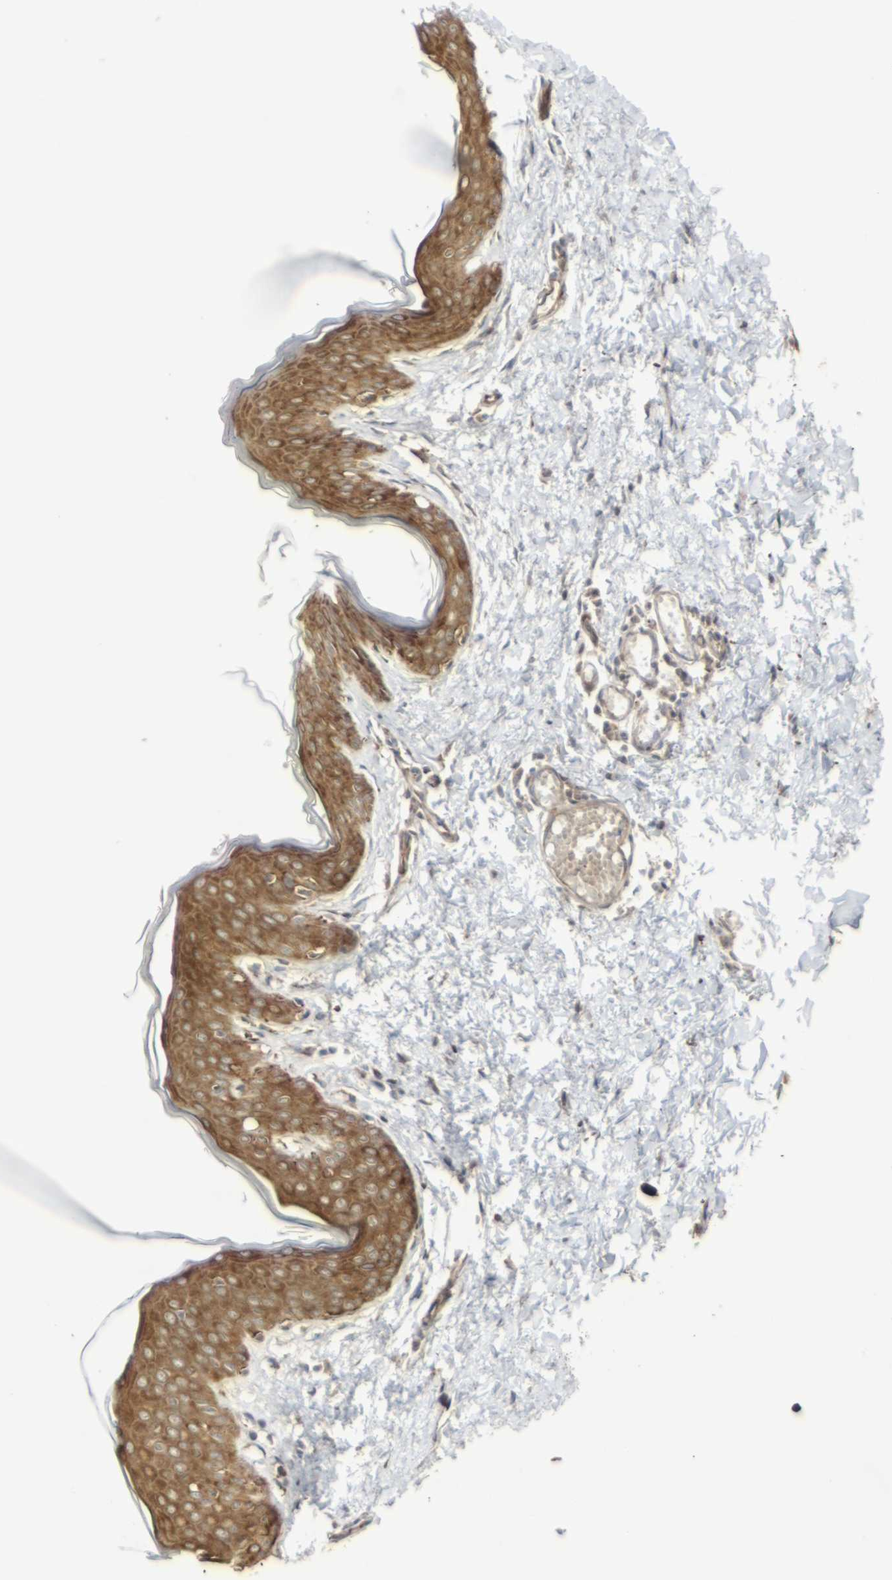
{"staining": {"intensity": "strong", "quantity": ">75%", "location": "cytoplasmic/membranous"}, "tissue": "skin", "cell_type": "Fibroblasts", "image_type": "normal", "snomed": [{"axis": "morphology", "description": "Normal tissue, NOS"}, {"axis": "topography", "description": "Skin"}], "caption": "Fibroblasts display strong cytoplasmic/membranous expression in approximately >75% of cells in unremarkable skin. Immunohistochemistry (ihc) stains the protein in brown and the nuclei are stained blue.", "gene": "MARCHF2", "patient": {"sex": "female", "age": 17}}